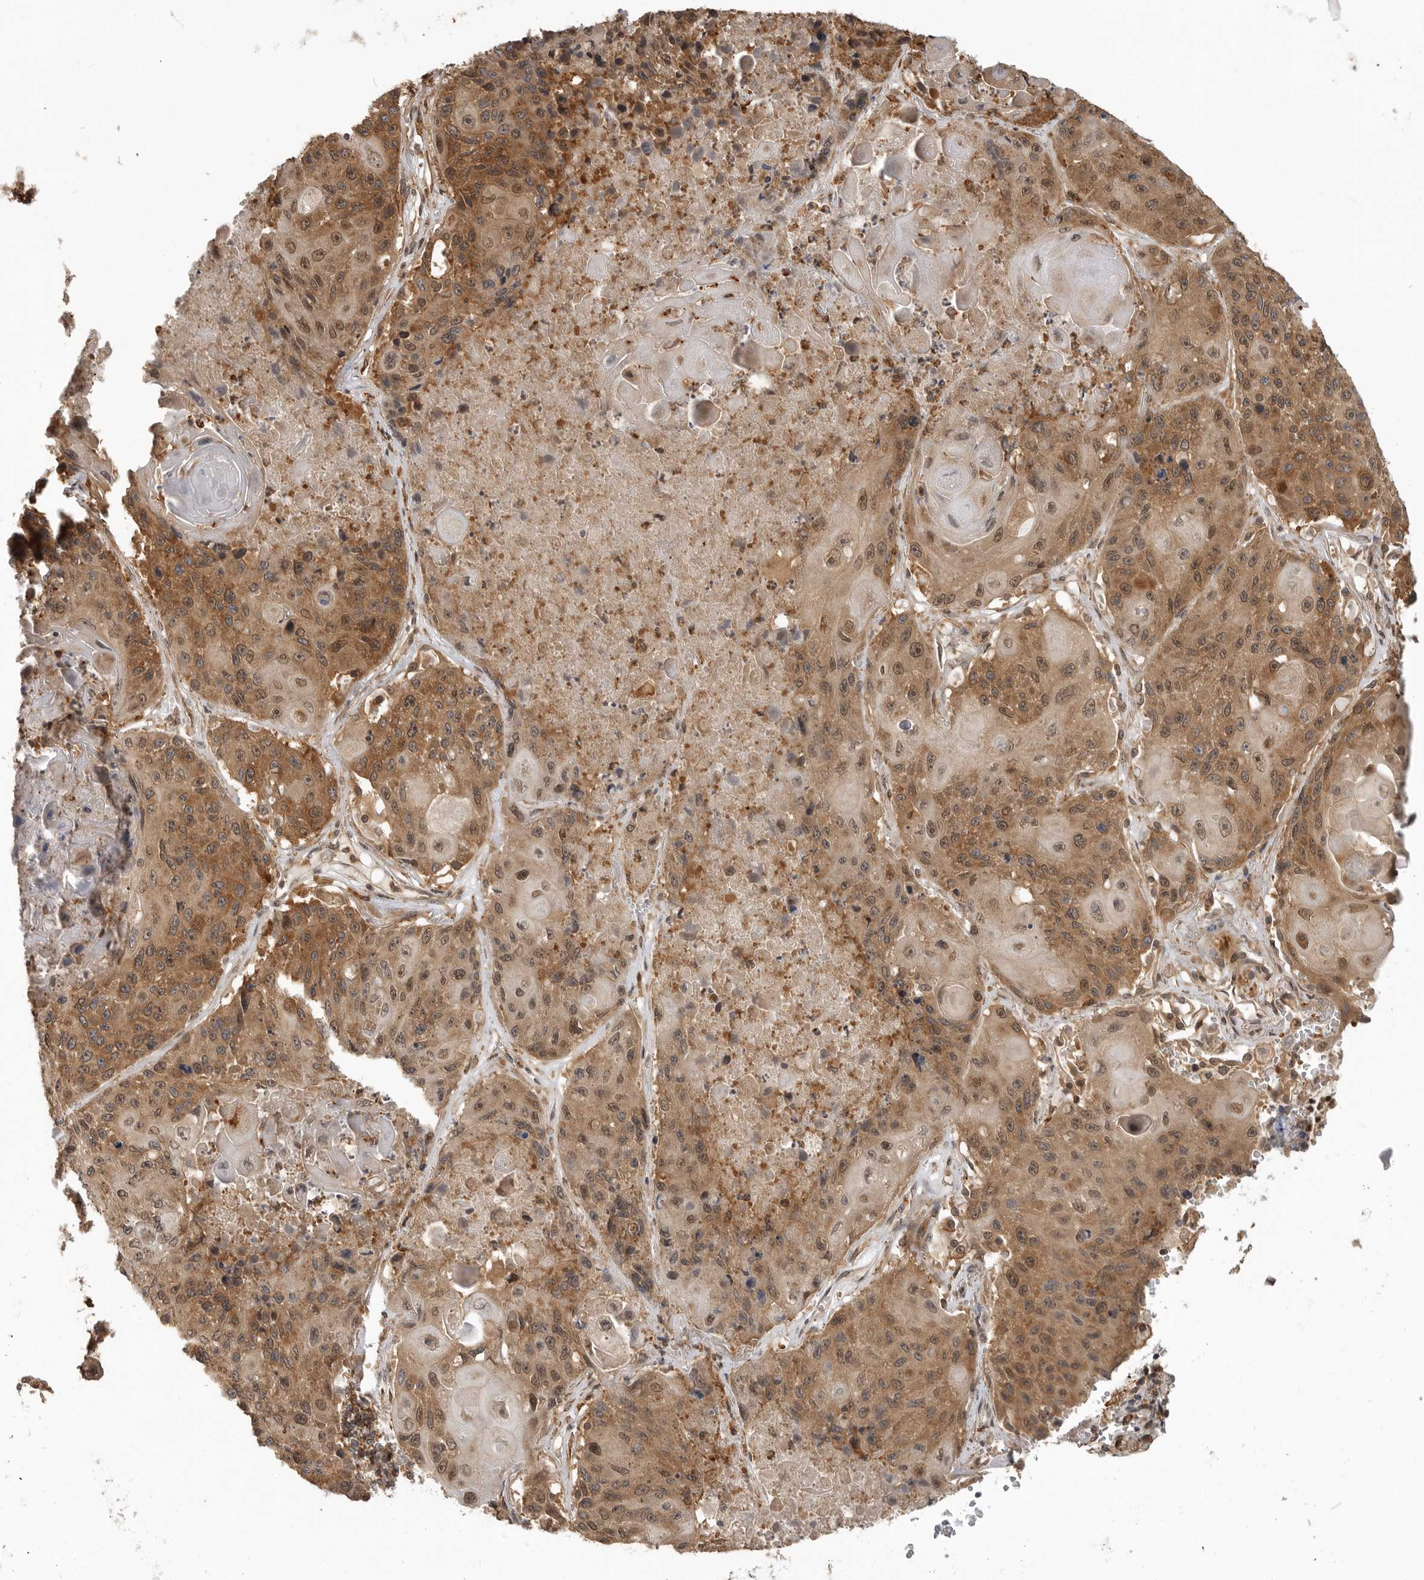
{"staining": {"intensity": "strong", "quantity": "25%-75%", "location": "cytoplasmic/membranous,nuclear"}, "tissue": "lung cancer", "cell_type": "Tumor cells", "image_type": "cancer", "snomed": [{"axis": "morphology", "description": "Squamous cell carcinoma, NOS"}, {"axis": "topography", "description": "Lung"}], "caption": "Strong cytoplasmic/membranous and nuclear protein expression is present in approximately 25%-75% of tumor cells in lung cancer (squamous cell carcinoma).", "gene": "ERN1", "patient": {"sex": "male", "age": 61}}